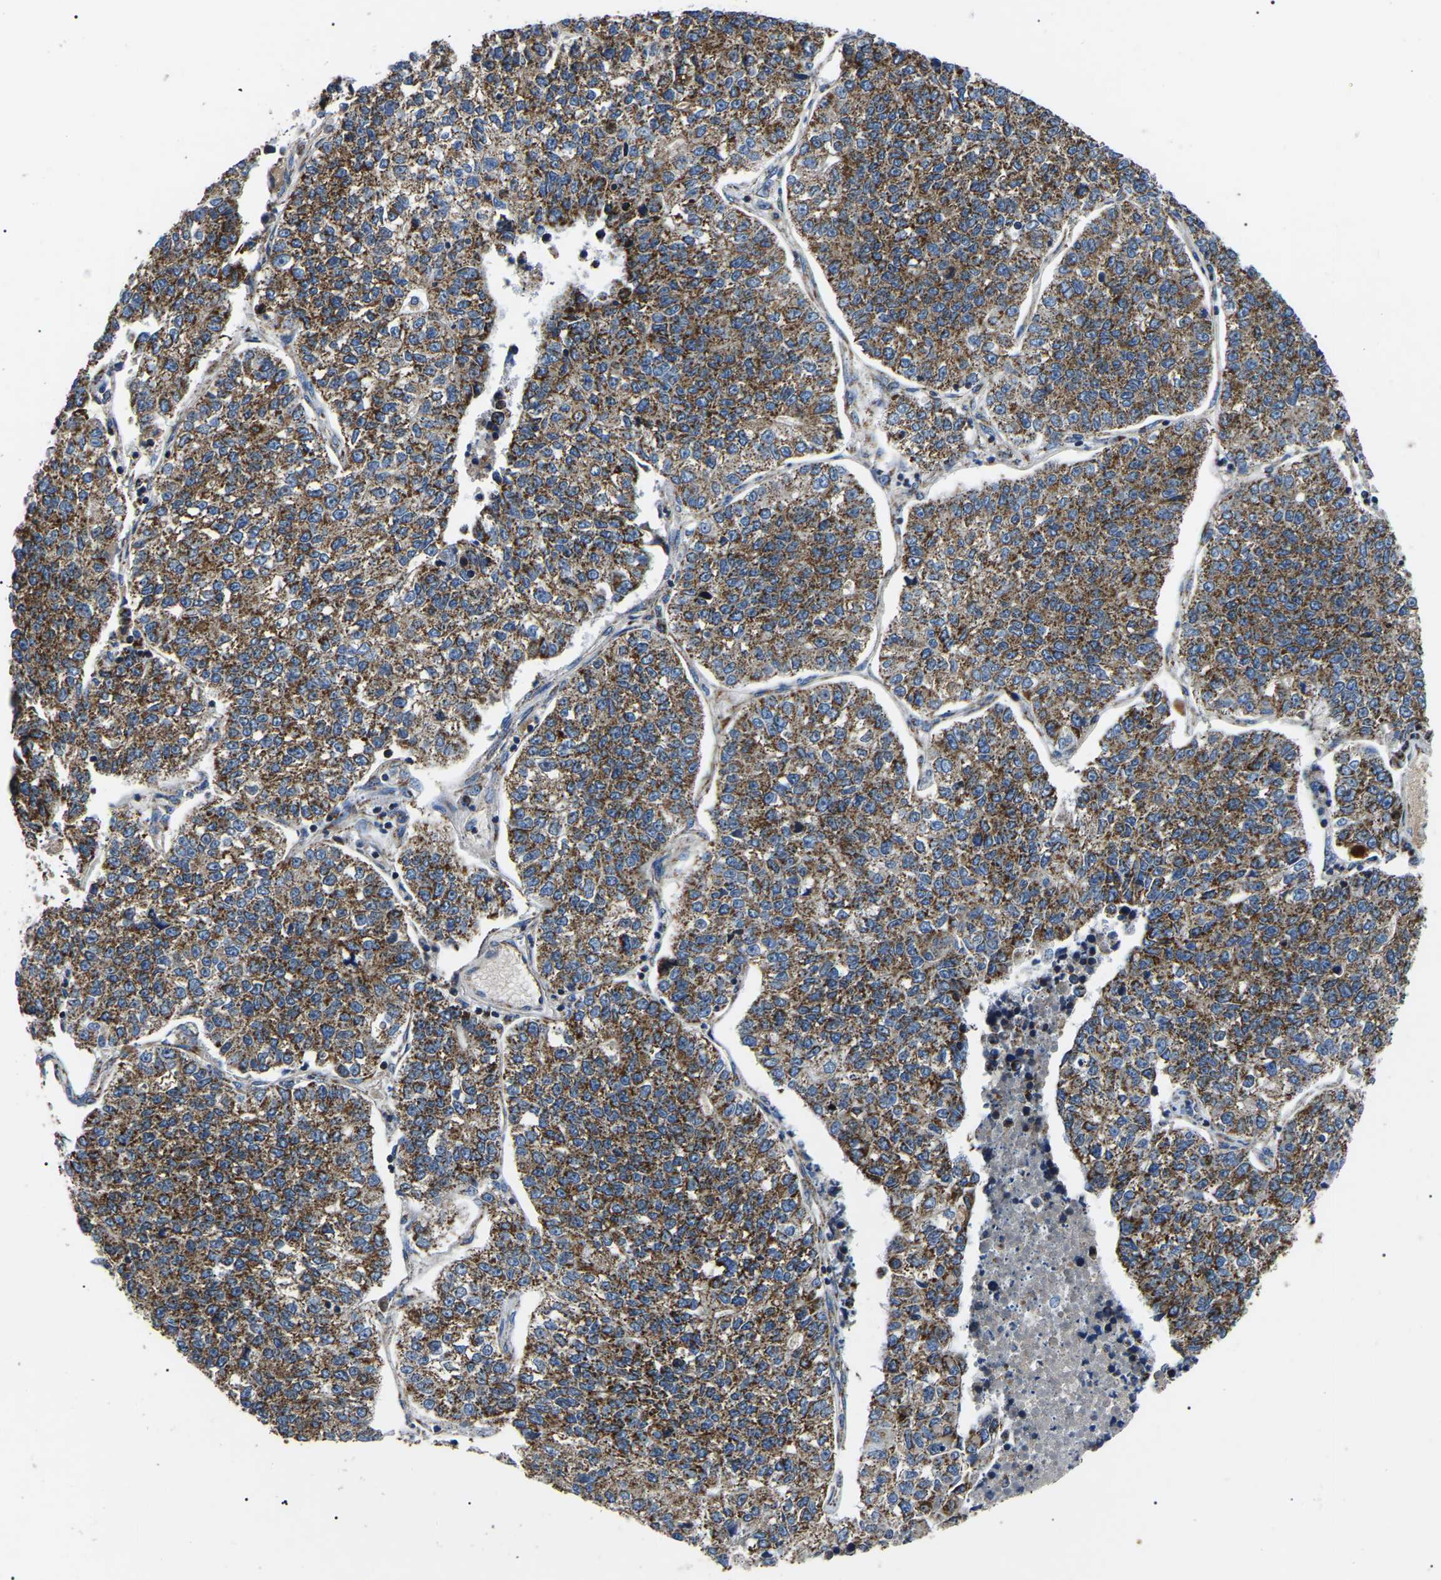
{"staining": {"intensity": "strong", "quantity": ">75%", "location": "cytoplasmic/membranous"}, "tissue": "lung cancer", "cell_type": "Tumor cells", "image_type": "cancer", "snomed": [{"axis": "morphology", "description": "Adenocarcinoma, NOS"}, {"axis": "topography", "description": "Lung"}], "caption": "Protein expression analysis of human lung cancer reveals strong cytoplasmic/membranous positivity in about >75% of tumor cells. Using DAB (brown) and hematoxylin (blue) stains, captured at high magnification using brightfield microscopy.", "gene": "PPM1E", "patient": {"sex": "male", "age": 49}}